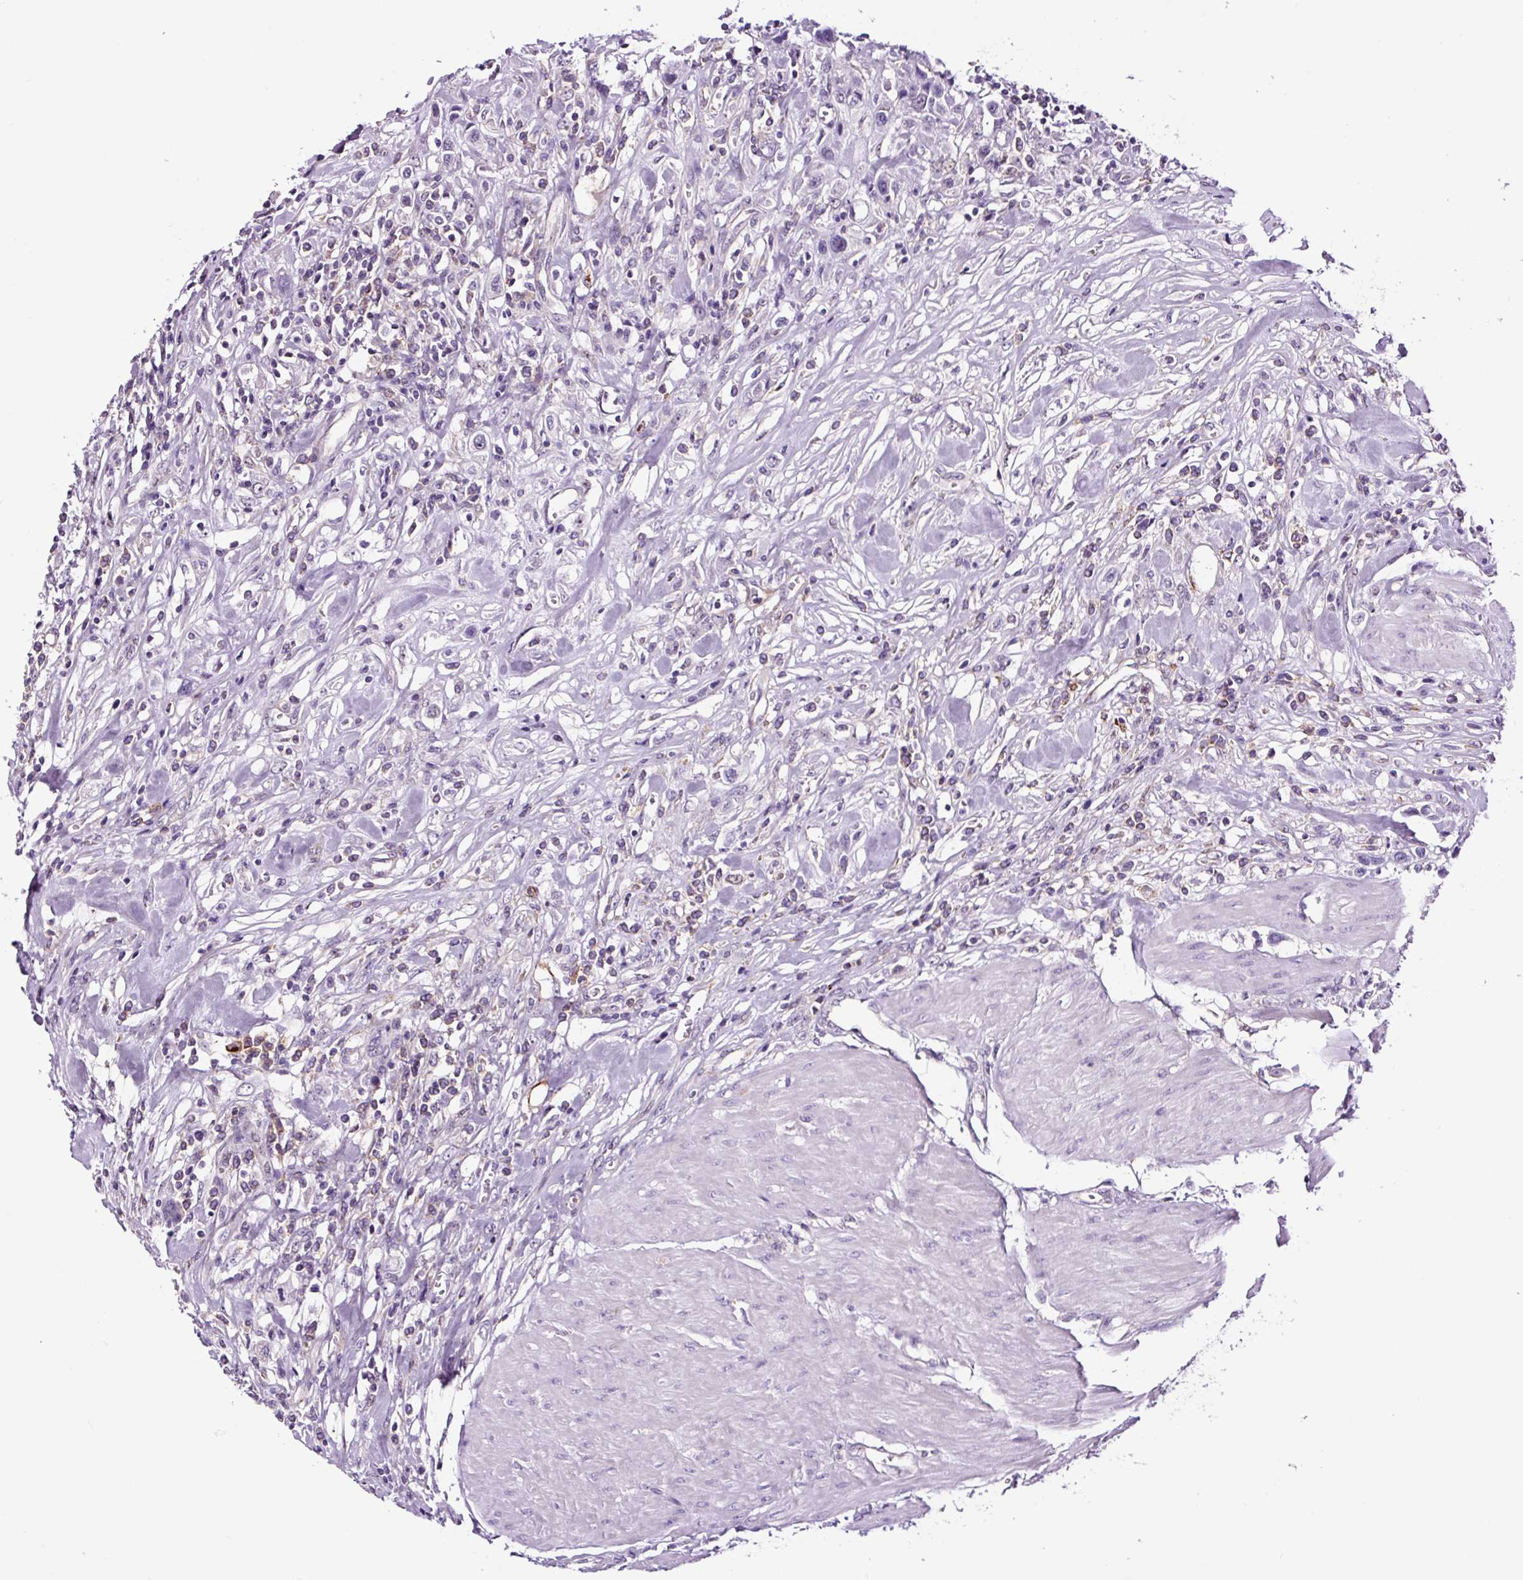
{"staining": {"intensity": "negative", "quantity": "none", "location": "none"}, "tissue": "urothelial cancer", "cell_type": "Tumor cells", "image_type": "cancer", "snomed": [{"axis": "morphology", "description": "Urothelial carcinoma, High grade"}, {"axis": "topography", "description": "Urinary bladder"}], "caption": "Immunohistochemistry (IHC) micrograph of neoplastic tissue: urothelial cancer stained with DAB exhibits no significant protein positivity in tumor cells.", "gene": "TAFA3", "patient": {"sex": "male", "age": 50}}